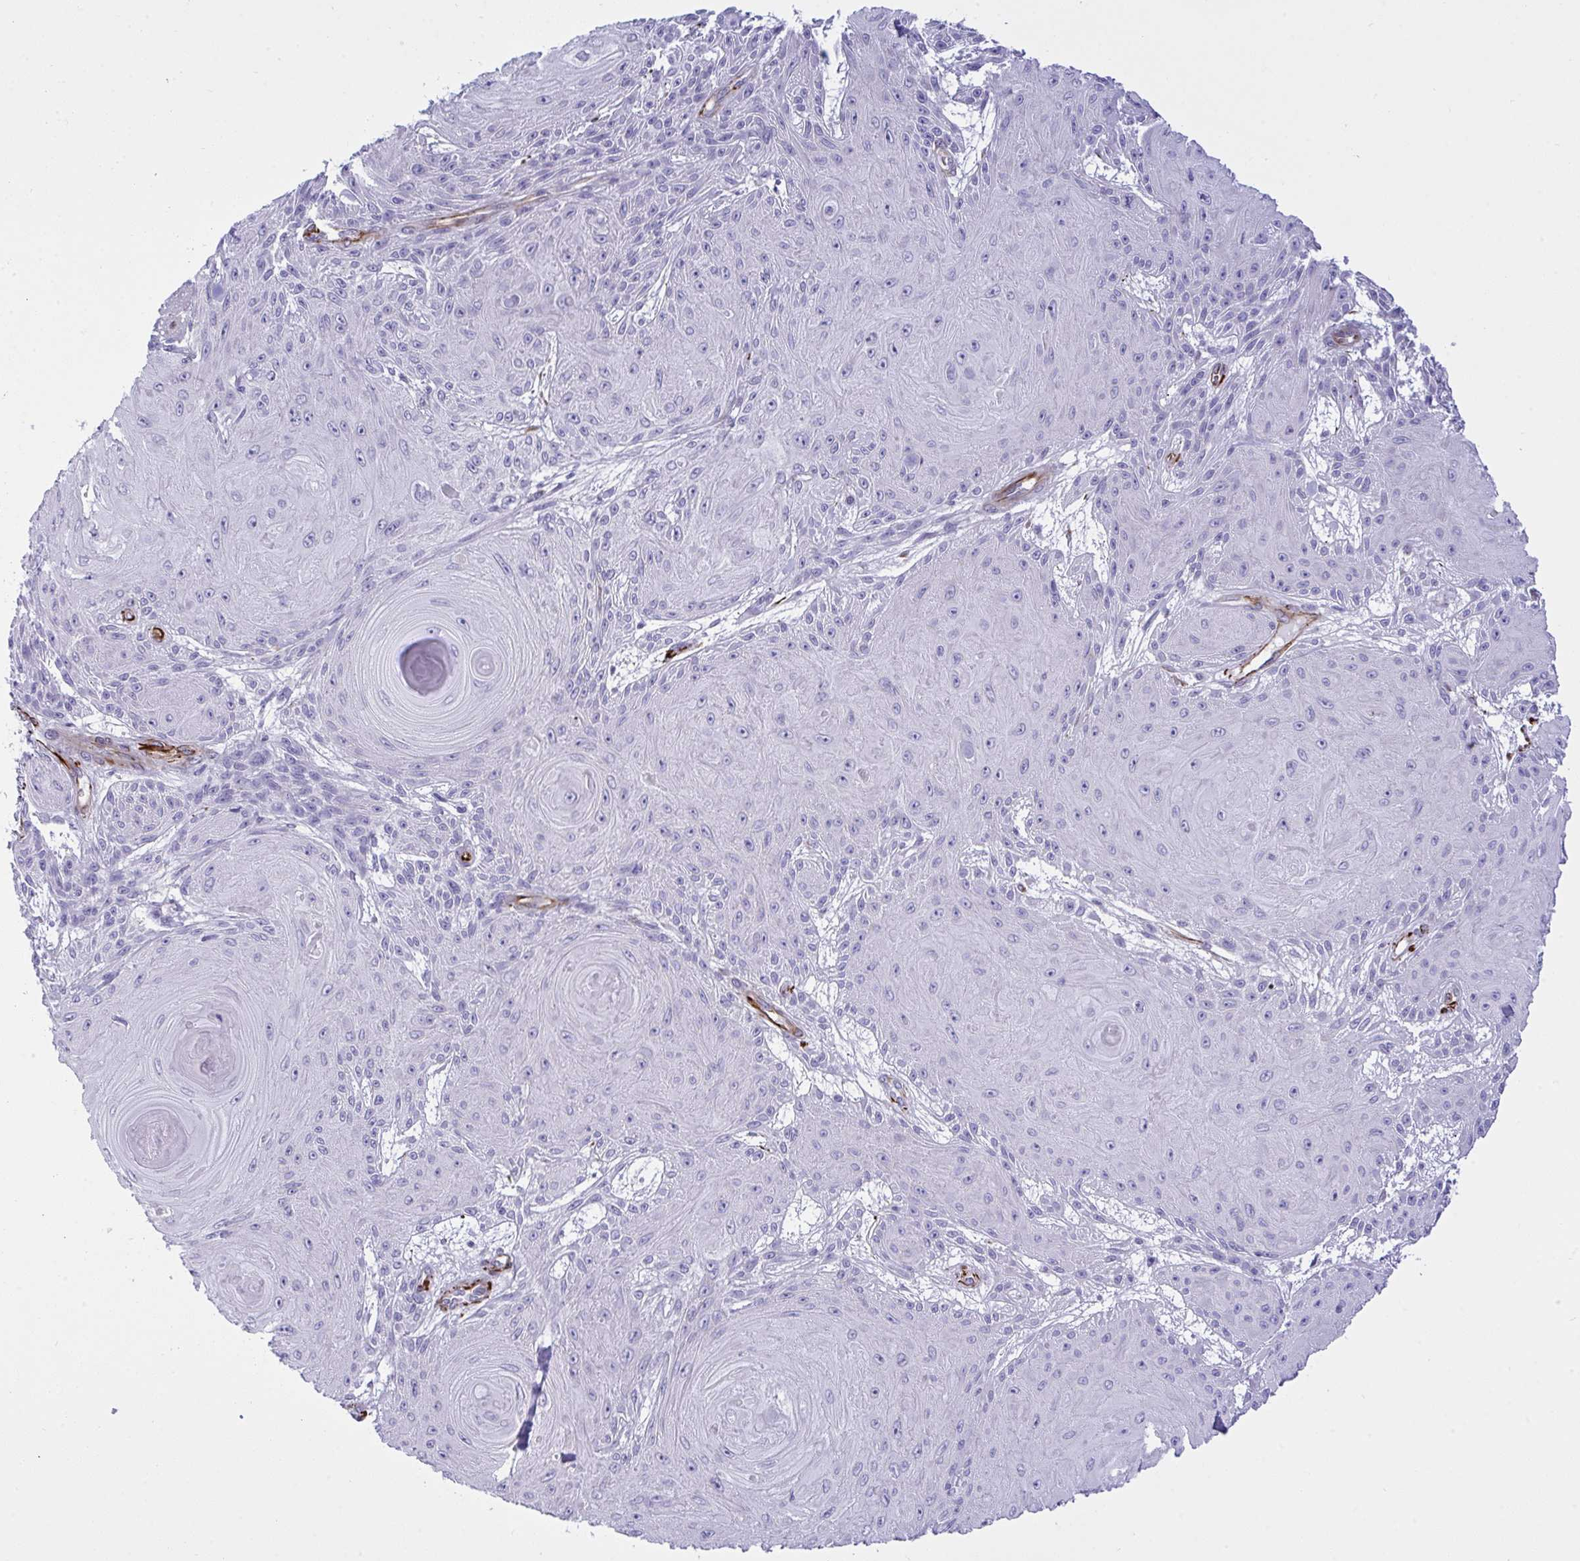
{"staining": {"intensity": "negative", "quantity": "none", "location": "none"}, "tissue": "skin cancer", "cell_type": "Tumor cells", "image_type": "cancer", "snomed": [{"axis": "morphology", "description": "Squamous cell carcinoma, NOS"}, {"axis": "topography", "description": "Skin"}], "caption": "High power microscopy micrograph of an IHC histopathology image of skin cancer, revealing no significant positivity in tumor cells. (DAB (3,3'-diaminobenzidine) immunohistochemistry (IHC), high magnification).", "gene": "SLC35B1", "patient": {"sex": "male", "age": 88}}